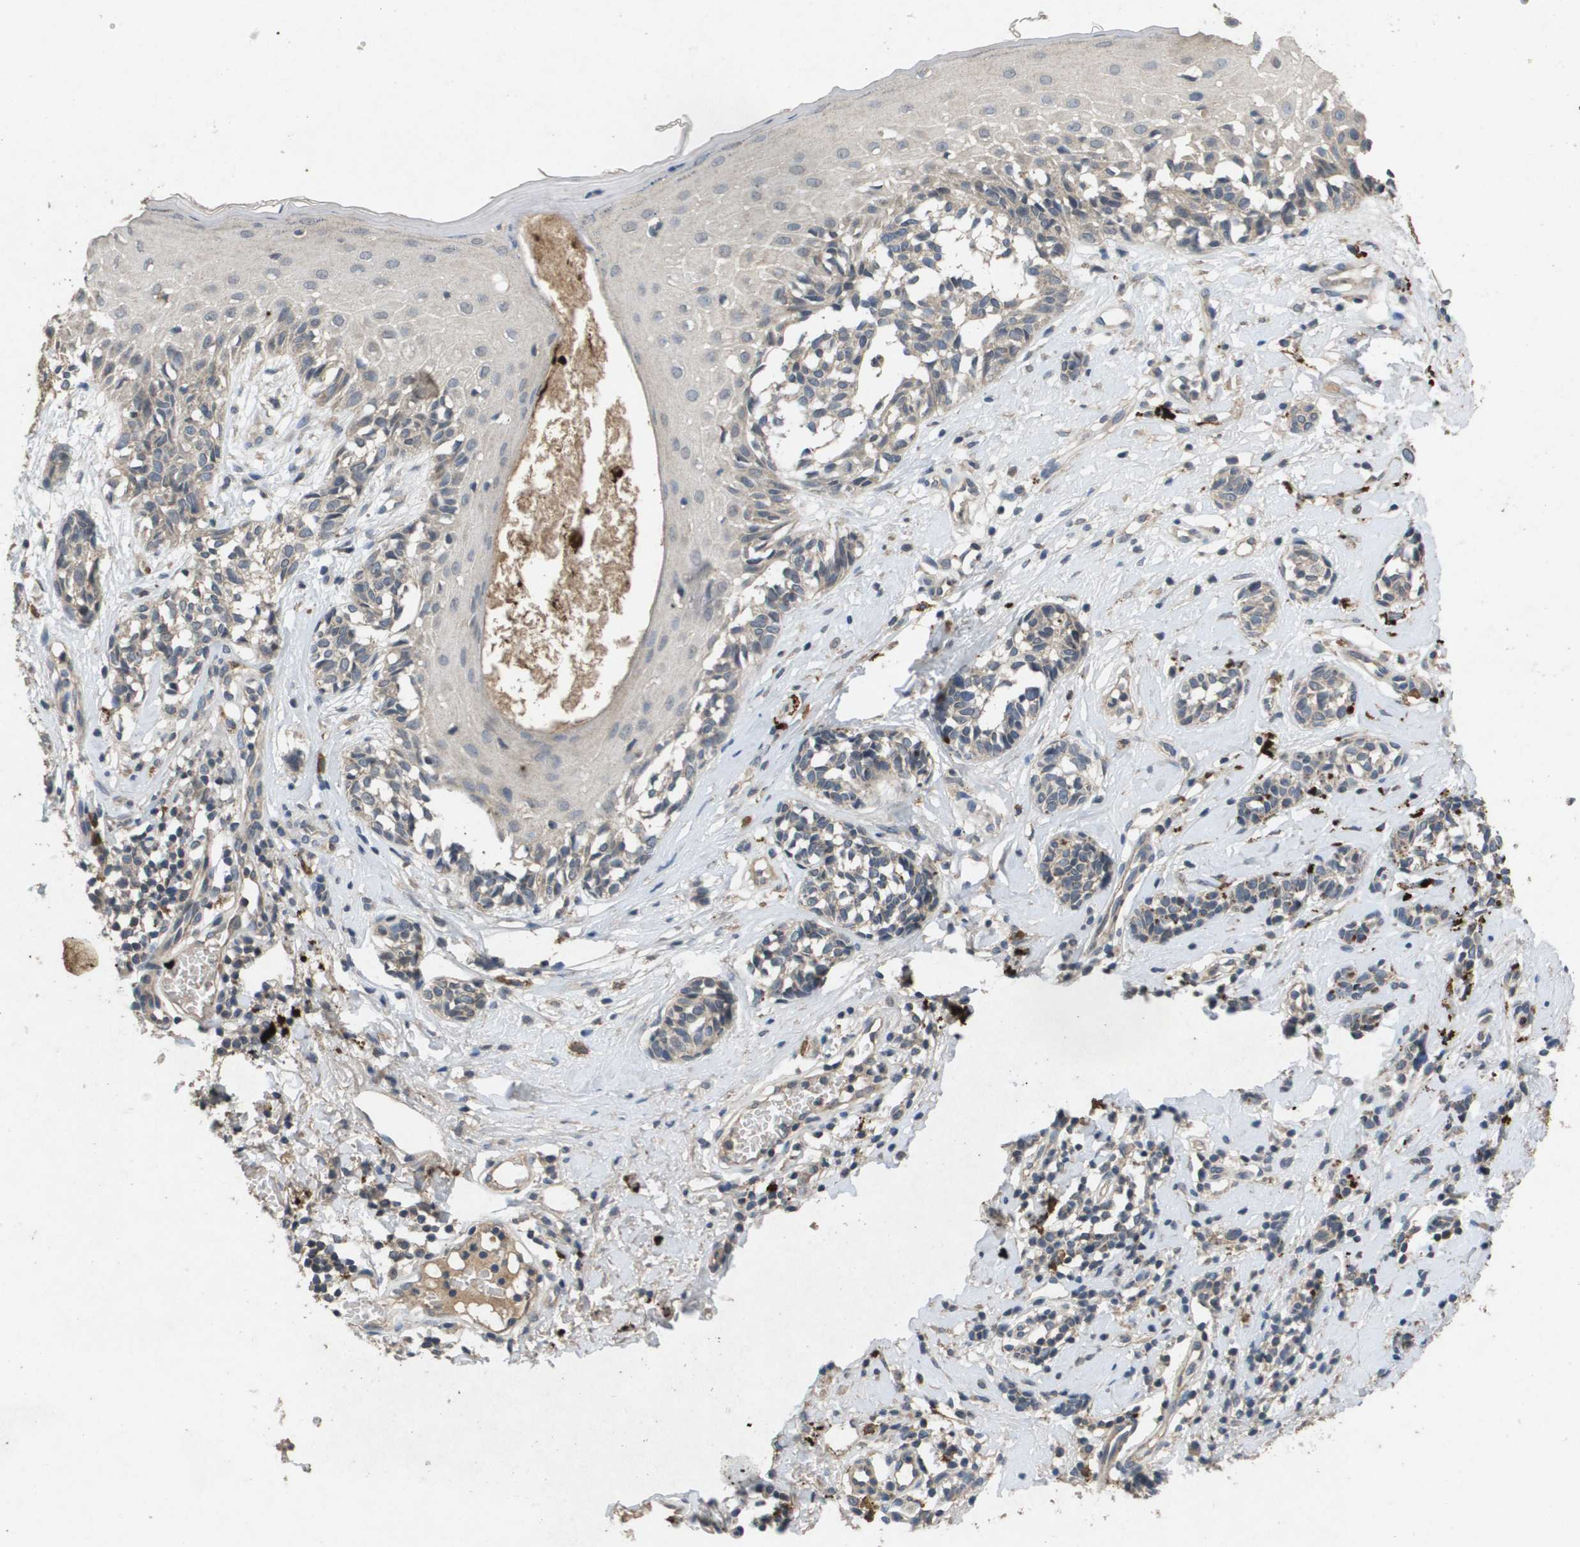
{"staining": {"intensity": "weak", "quantity": "<25%", "location": "cytoplasmic/membranous"}, "tissue": "melanoma", "cell_type": "Tumor cells", "image_type": "cancer", "snomed": [{"axis": "morphology", "description": "Malignant melanoma, NOS"}, {"axis": "topography", "description": "Skin"}], "caption": "Histopathology image shows no protein staining in tumor cells of melanoma tissue.", "gene": "PROC", "patient": {"sex": "male", "age": 64}}